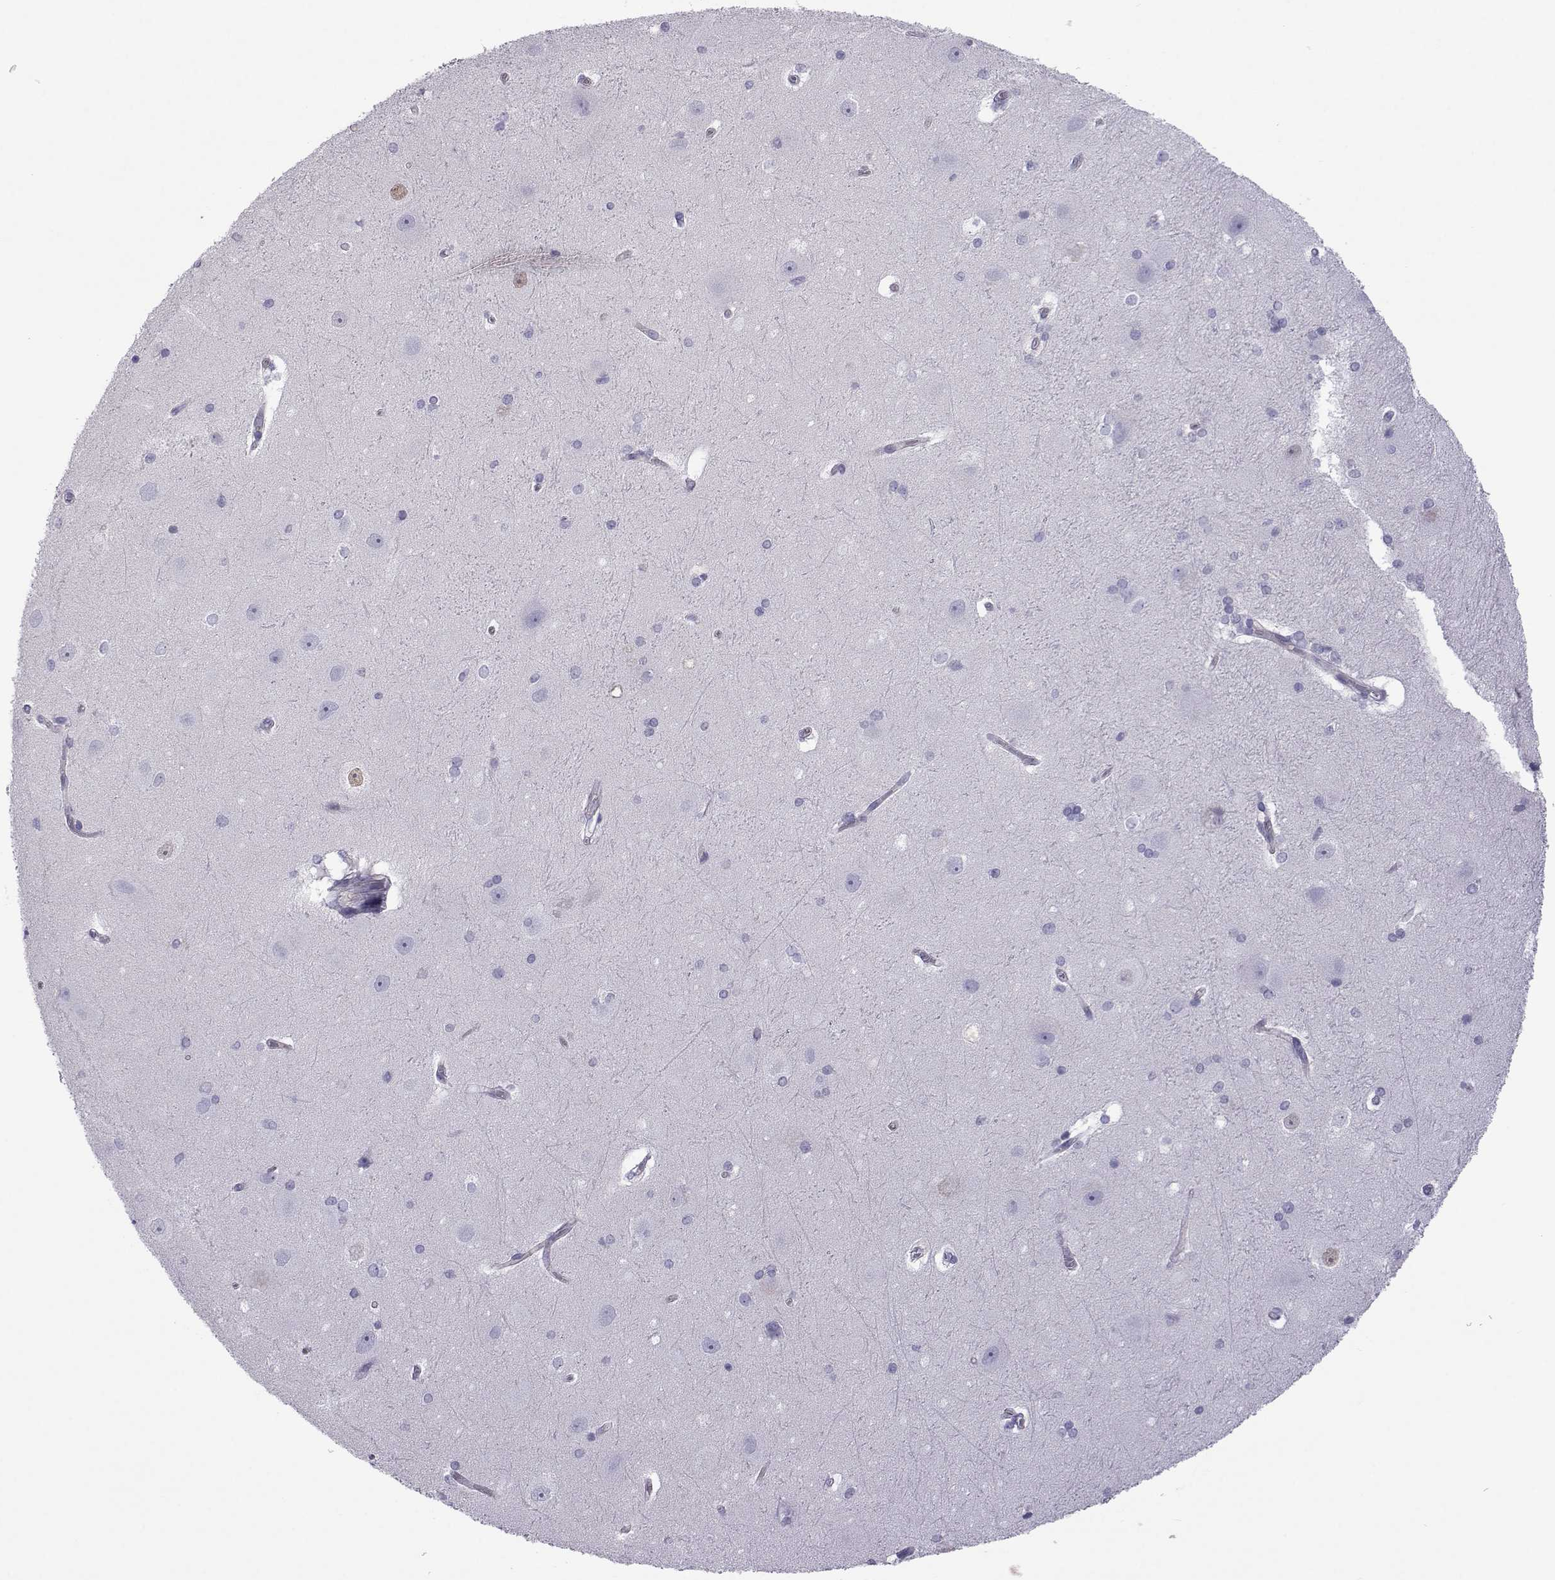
{"staining": {"intensity": "negative", "quantity": "none", "location": "none"}, "tissue": "hippocampus", "cell_type": "Glial cells", "image_type": "normal", "snomed": [{"axis": "morphology", "description": "Normal tissue, NOS"}, {"axis": "topography", "description": "Cerebral cortex"}, {"axis": "topography", "description": "Hippocampus"}], "caption": "This is an immunohistochemistry (IHC) image of normal hippocampus. There is no expression in glial cells.", "gene": "COL22A1", "patient": {"sex": "female", "age": 19}}